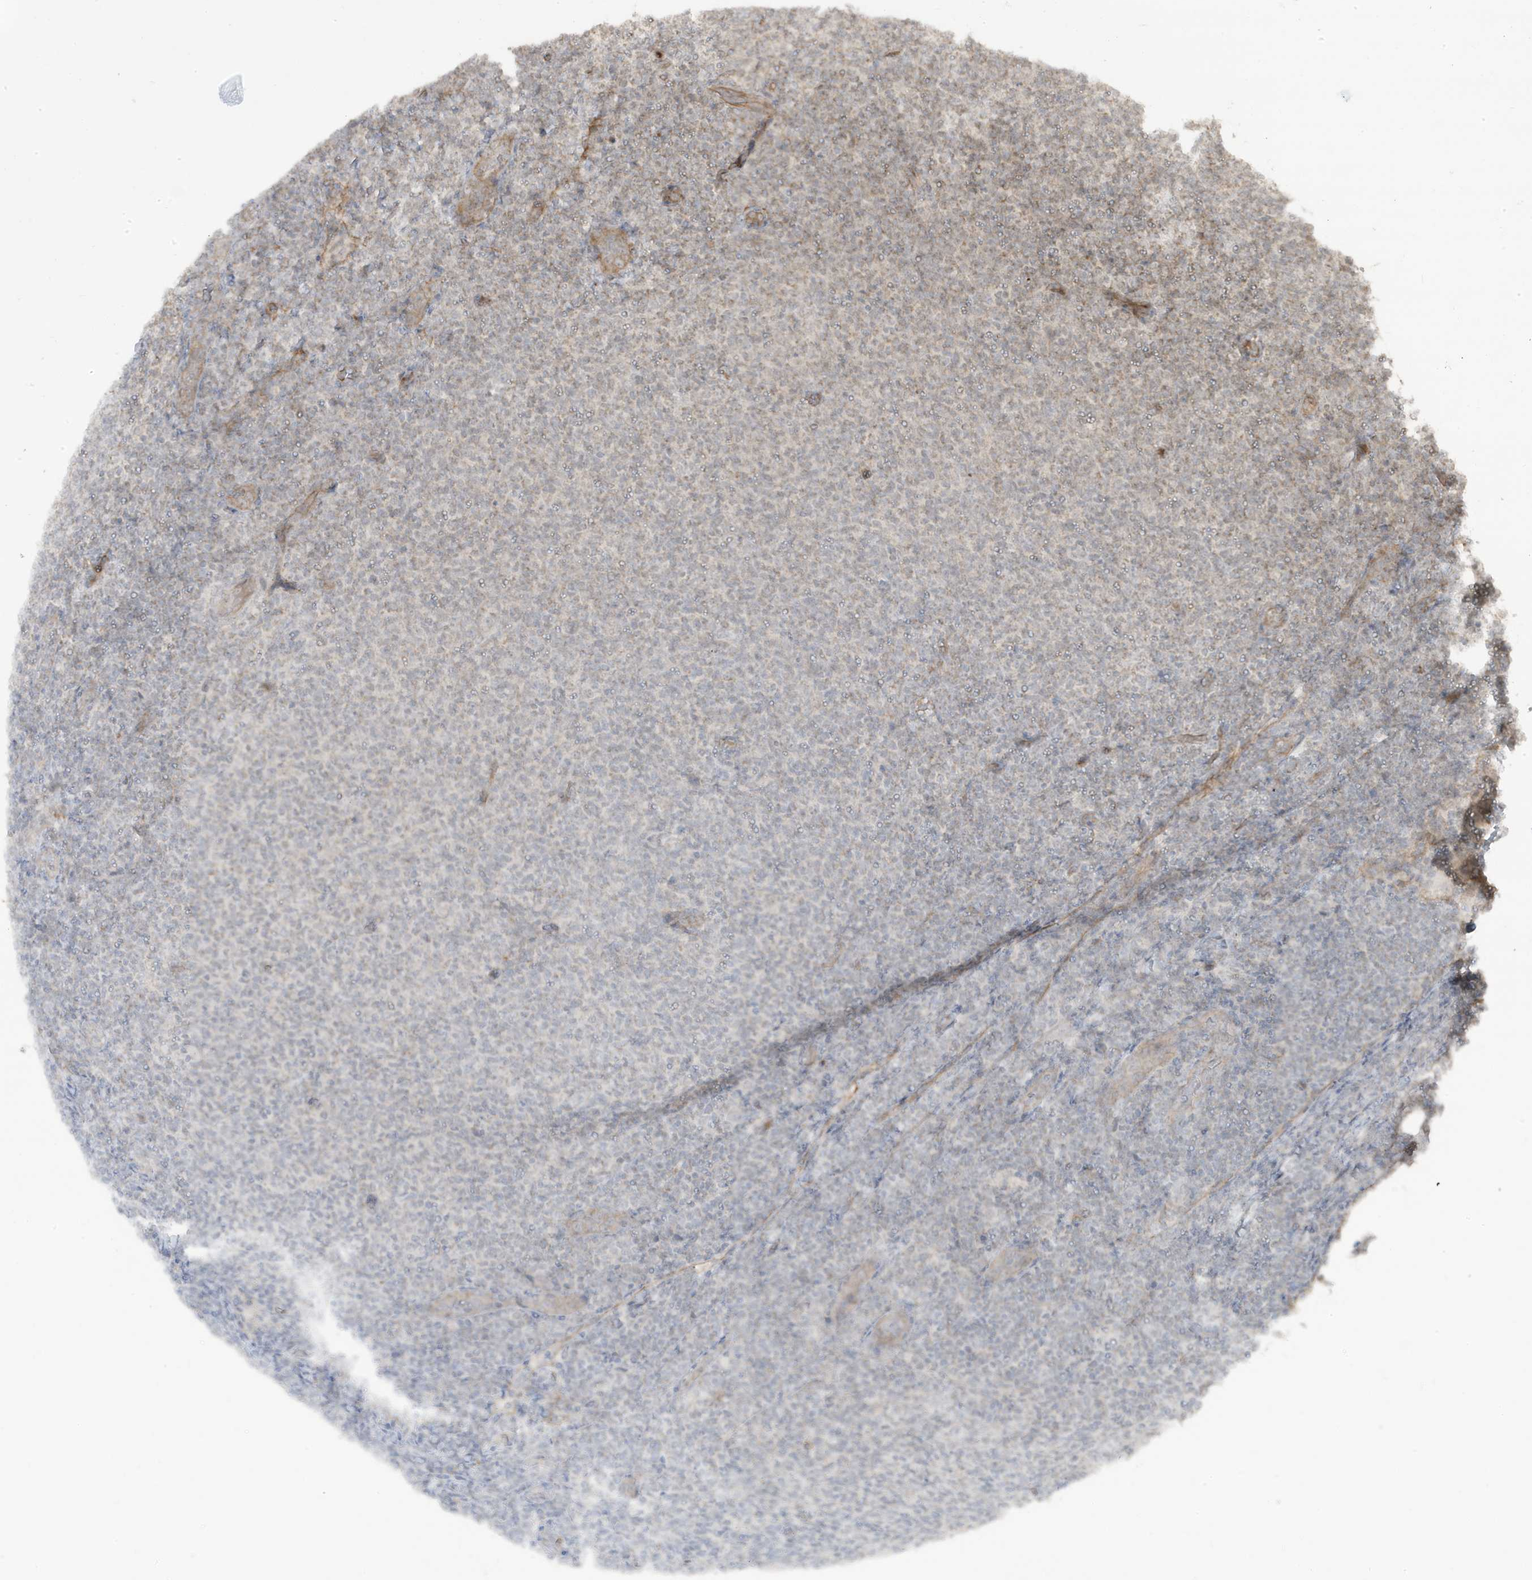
{"staining": {"intensity": "negative", "quantity": "none", "location": "none"}, "tissue": "lymphoma", "cell_type": "Tumor cells", "image_type": "cancer", "snomed": [{"axis": "morphology", "description": "Malignant lymphoma, non-Hodgkin's type, Low grade"}, {"axis": "topography", "description": "Lymph node"}], "caption": "Tumor cells show no significant protein staining in malignant lymphoma, non-Hodgkin's type (low-grade).", "gene": "DNAJC12", "patient": {"sex": "male", "age": 66}}